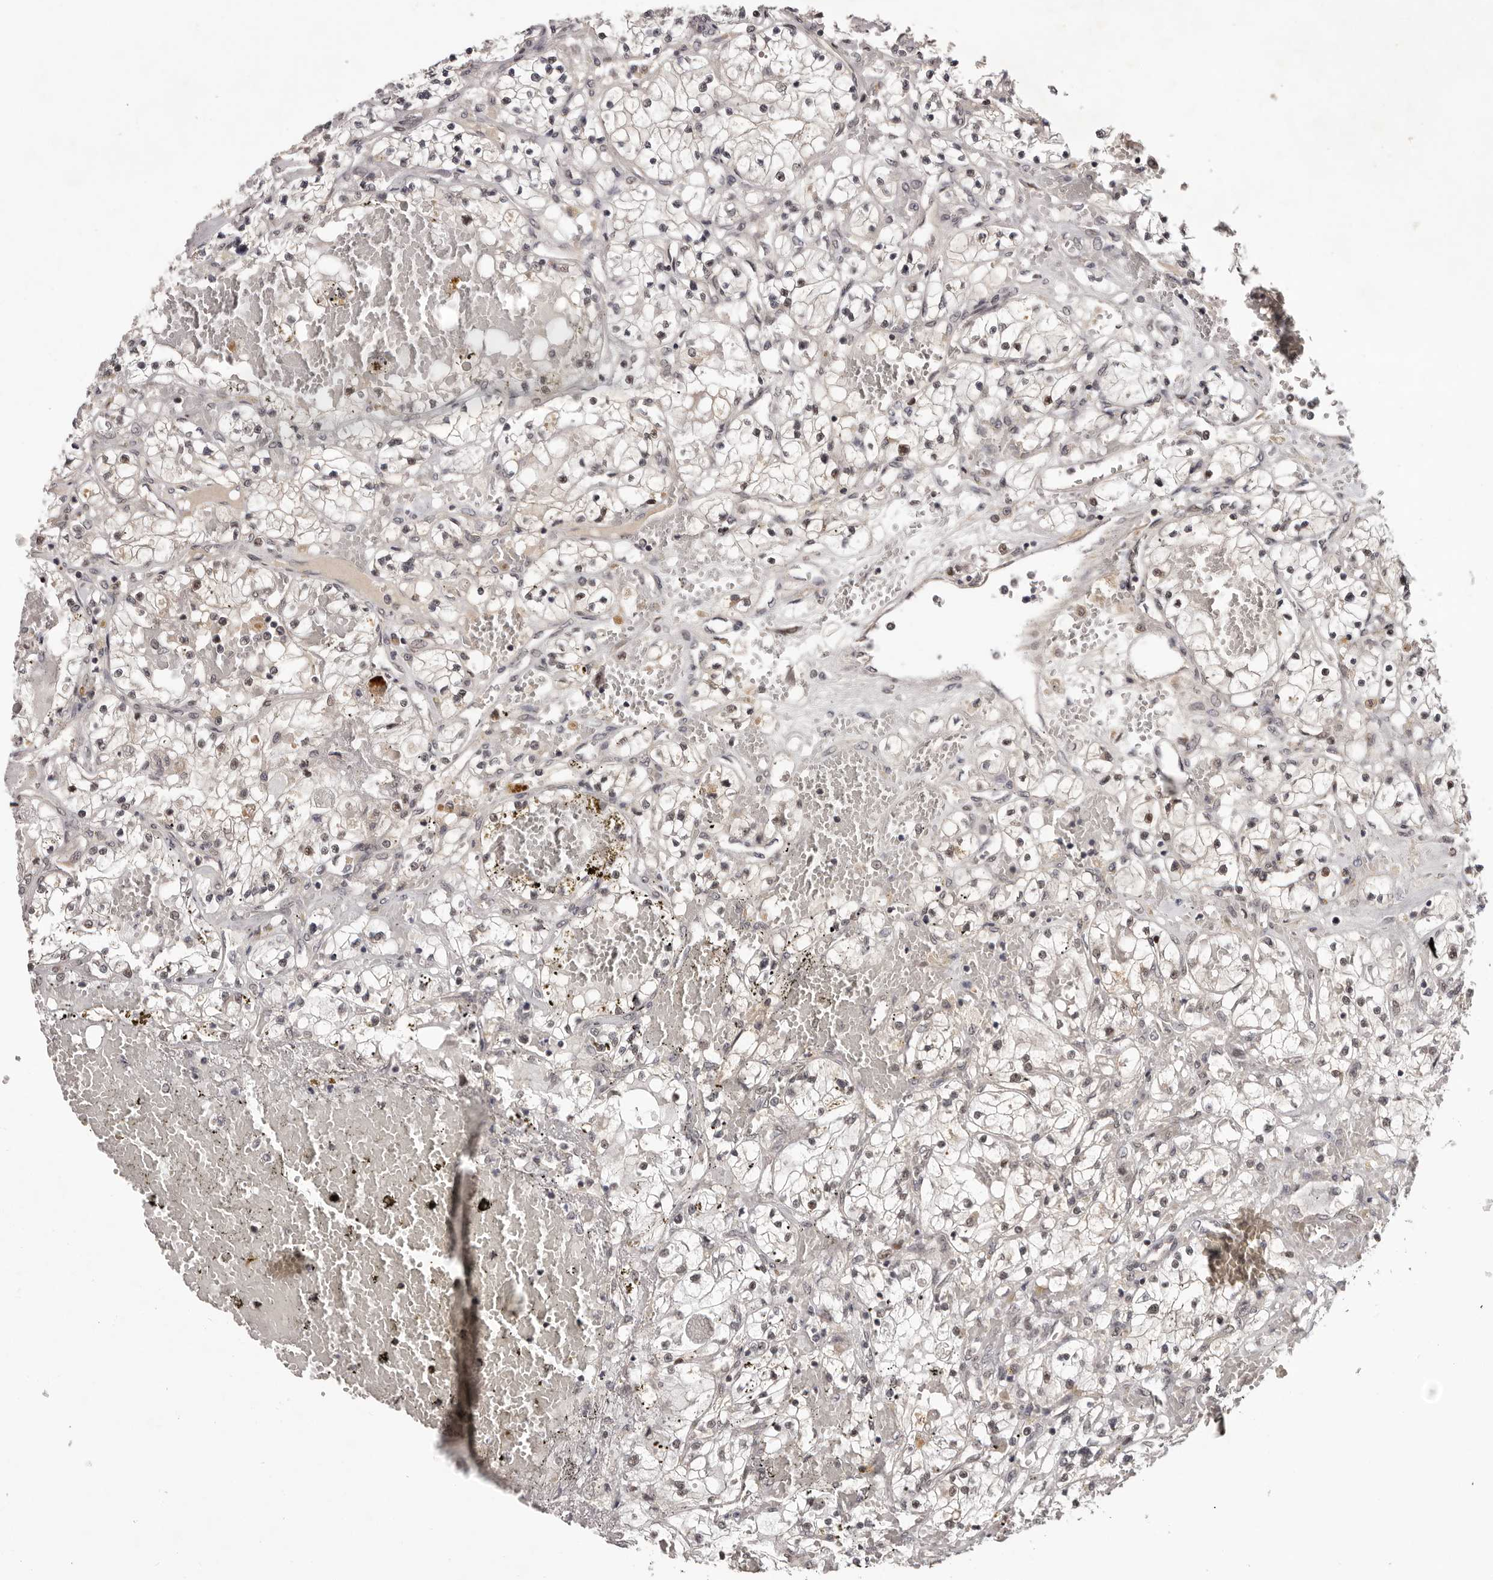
{"staining": {"intensity": "negative", "quantity": "none", "location": "none"}, "tissue": "renal cancer", "cell_type": "Tumor cells", "image_type": "cancer", "snomed": [{"axis": "morphology", "description": "Normal tissue, NOS"}, {"axis": "morphology", "description": "Adenocarcinoma, NOS"}, {"axis": "topography", "description": "Kidney"}], "caption": "The IHC photomicrograph has no significant positivity in tumor cells of renal cancer tissue.", "gene": "TBX5", "patient": {"sex": "male", "age": 68}}